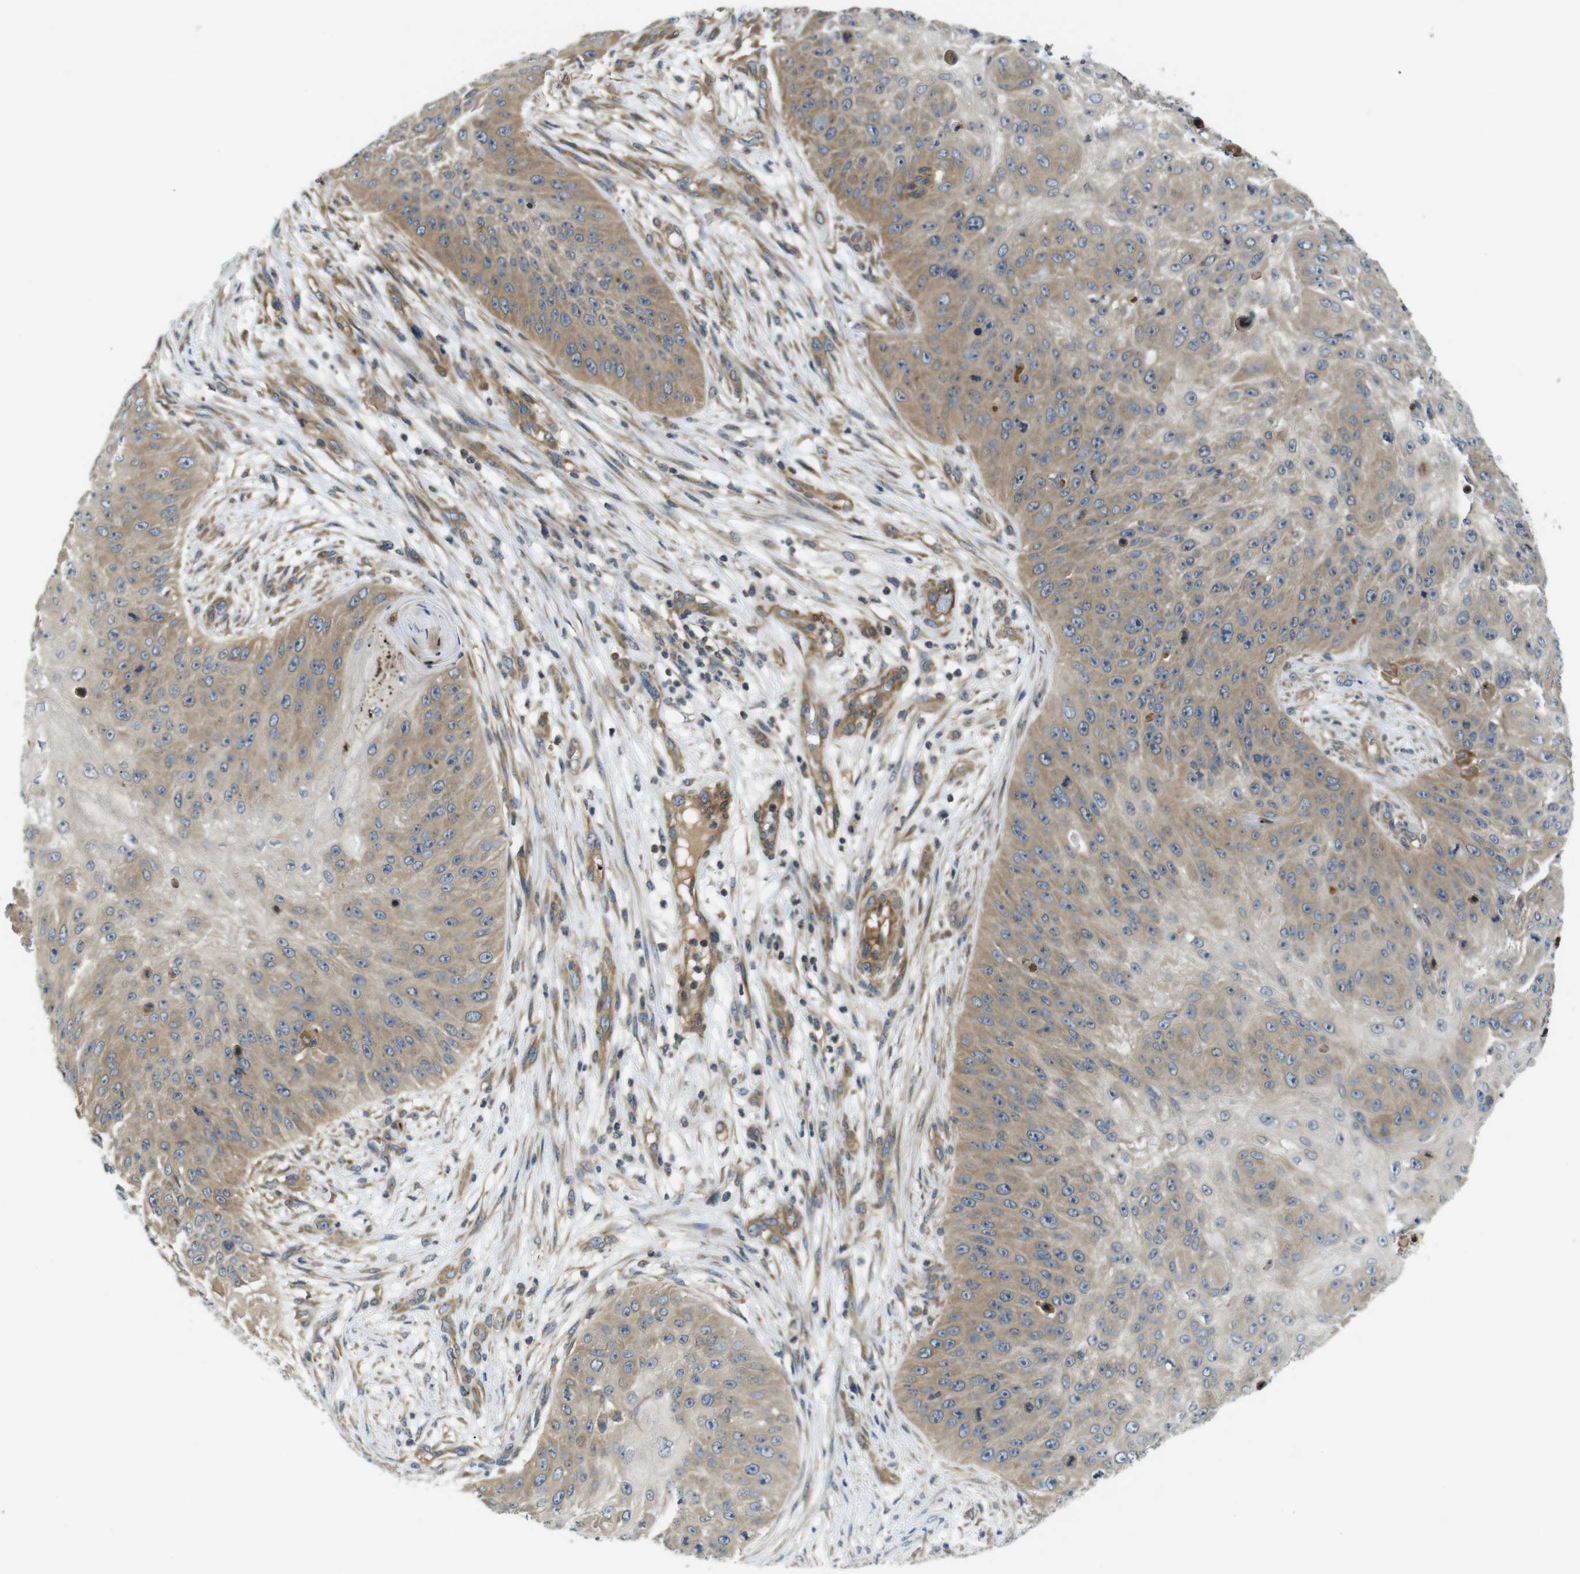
{"staining": {"intensity": "moderate", "quantity": ">75%", "location": "cytoplasmic/membranous"}, "tissue": "skin cancer", "cell_type": "Tumor cells", "image_type": "cancer", "snomed": [{"axis": "morphology", "description": "Squamous cell carcinoma, NOS"}, {"axis": "topography", "description": "Skin"}], "caption": "This histopathology image shows immunohistochemistry staining of skin cancer (squamous cell carcinoma), with medium moderate cytoplasmic/membranous staining in about >75% of tumor cells.", "gene": "TSC1", "patient": {"sex": "female", "age": 80}}